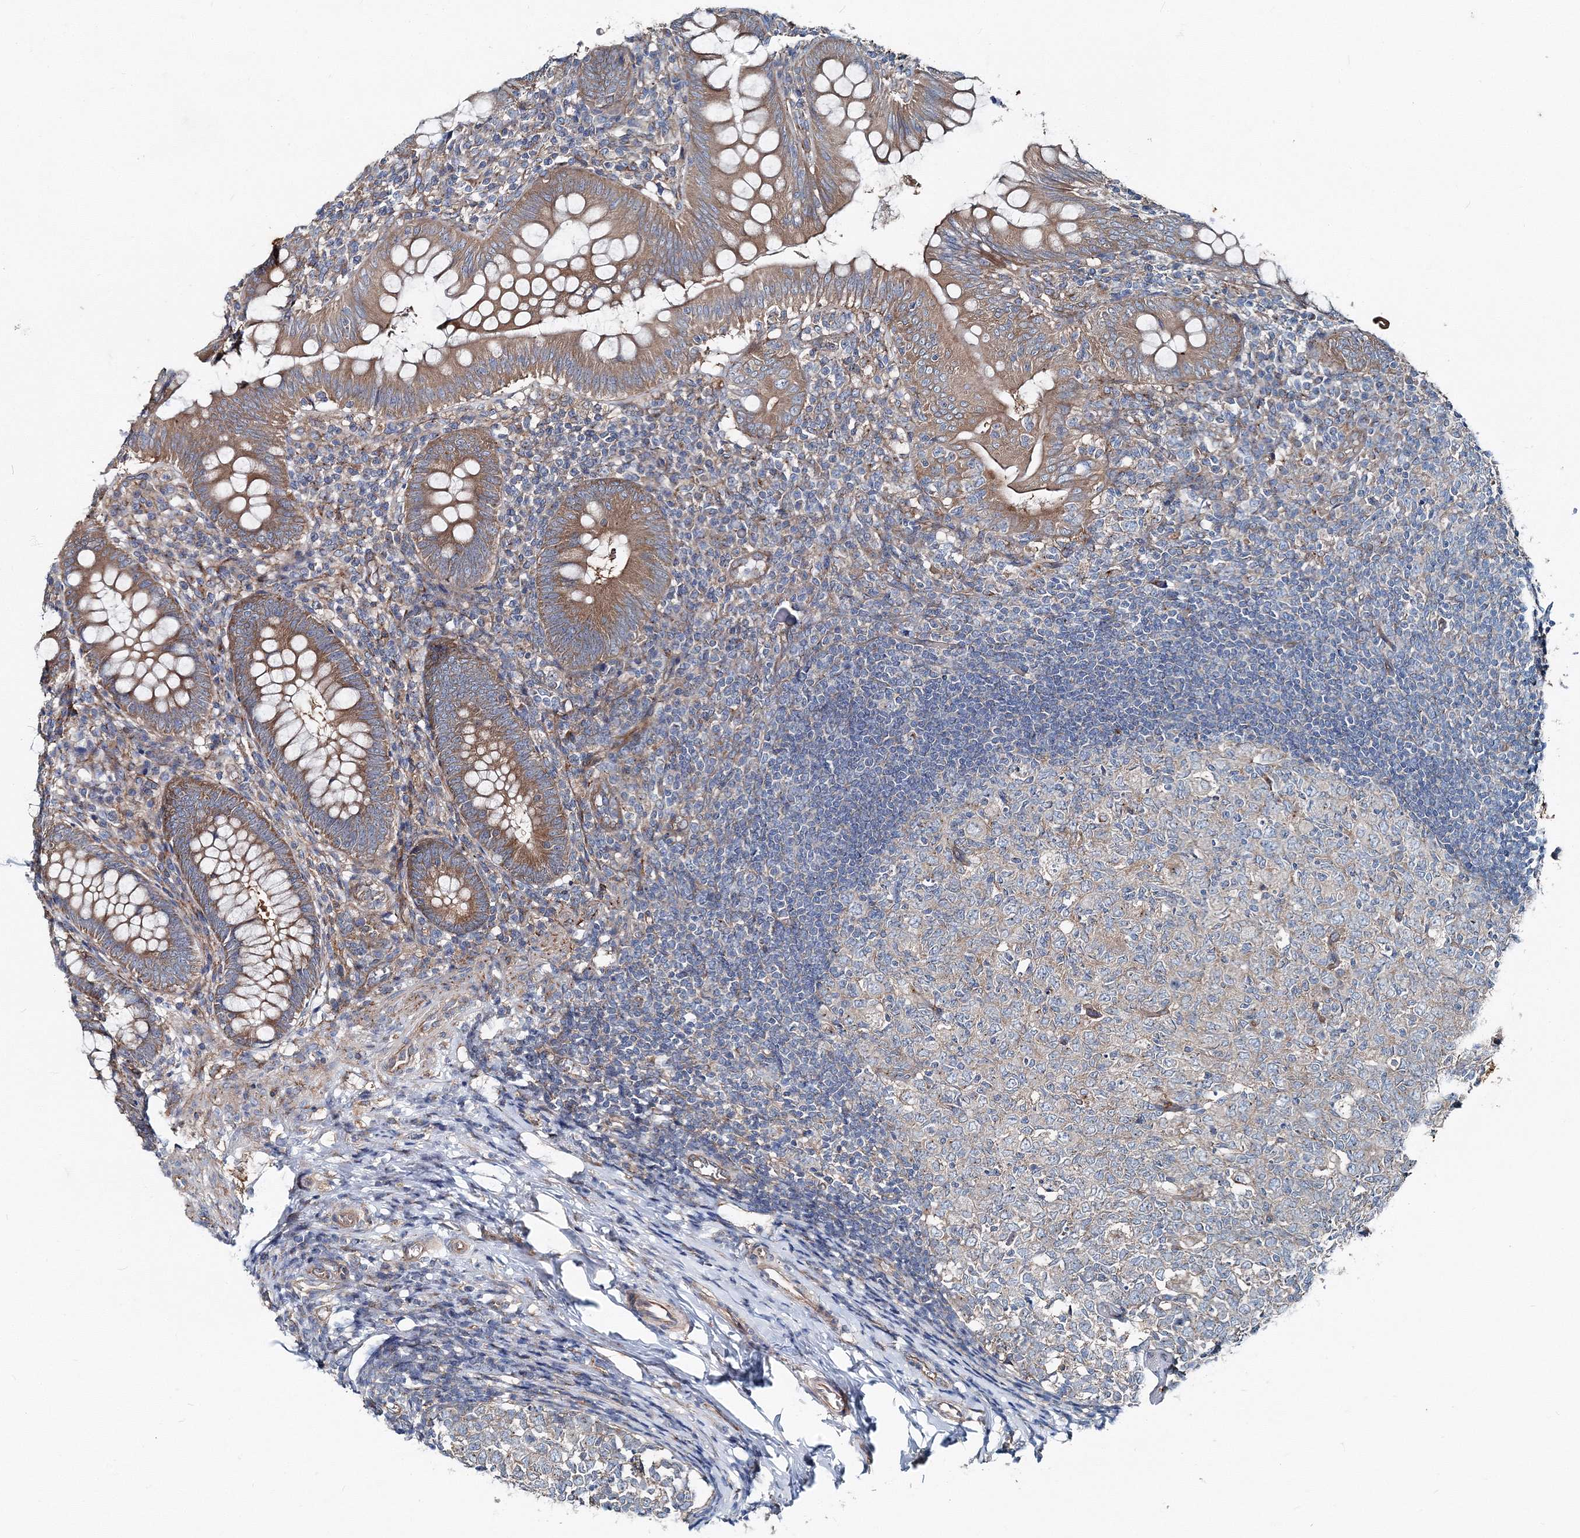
{"staining": {"intensity": "moderate", "quantity": ">75%", "location": "cytoplasmic/membranous"}, "tissue": "appendix", "cell_type": "Glandular cells", "image_type": "normal", "snomed": [{"axis": "morphology", "description": "Normal tissue, NOS"}, {"axis": "topography", "description": "Appendix"}], "caption": "Moderate cytoplasmic/membranous positivity is seen in about >75% of glandular cells in unremarkable appendix.", "gene": "MPHOSPH9", "patient": {"sex": "male", "age": 14}}